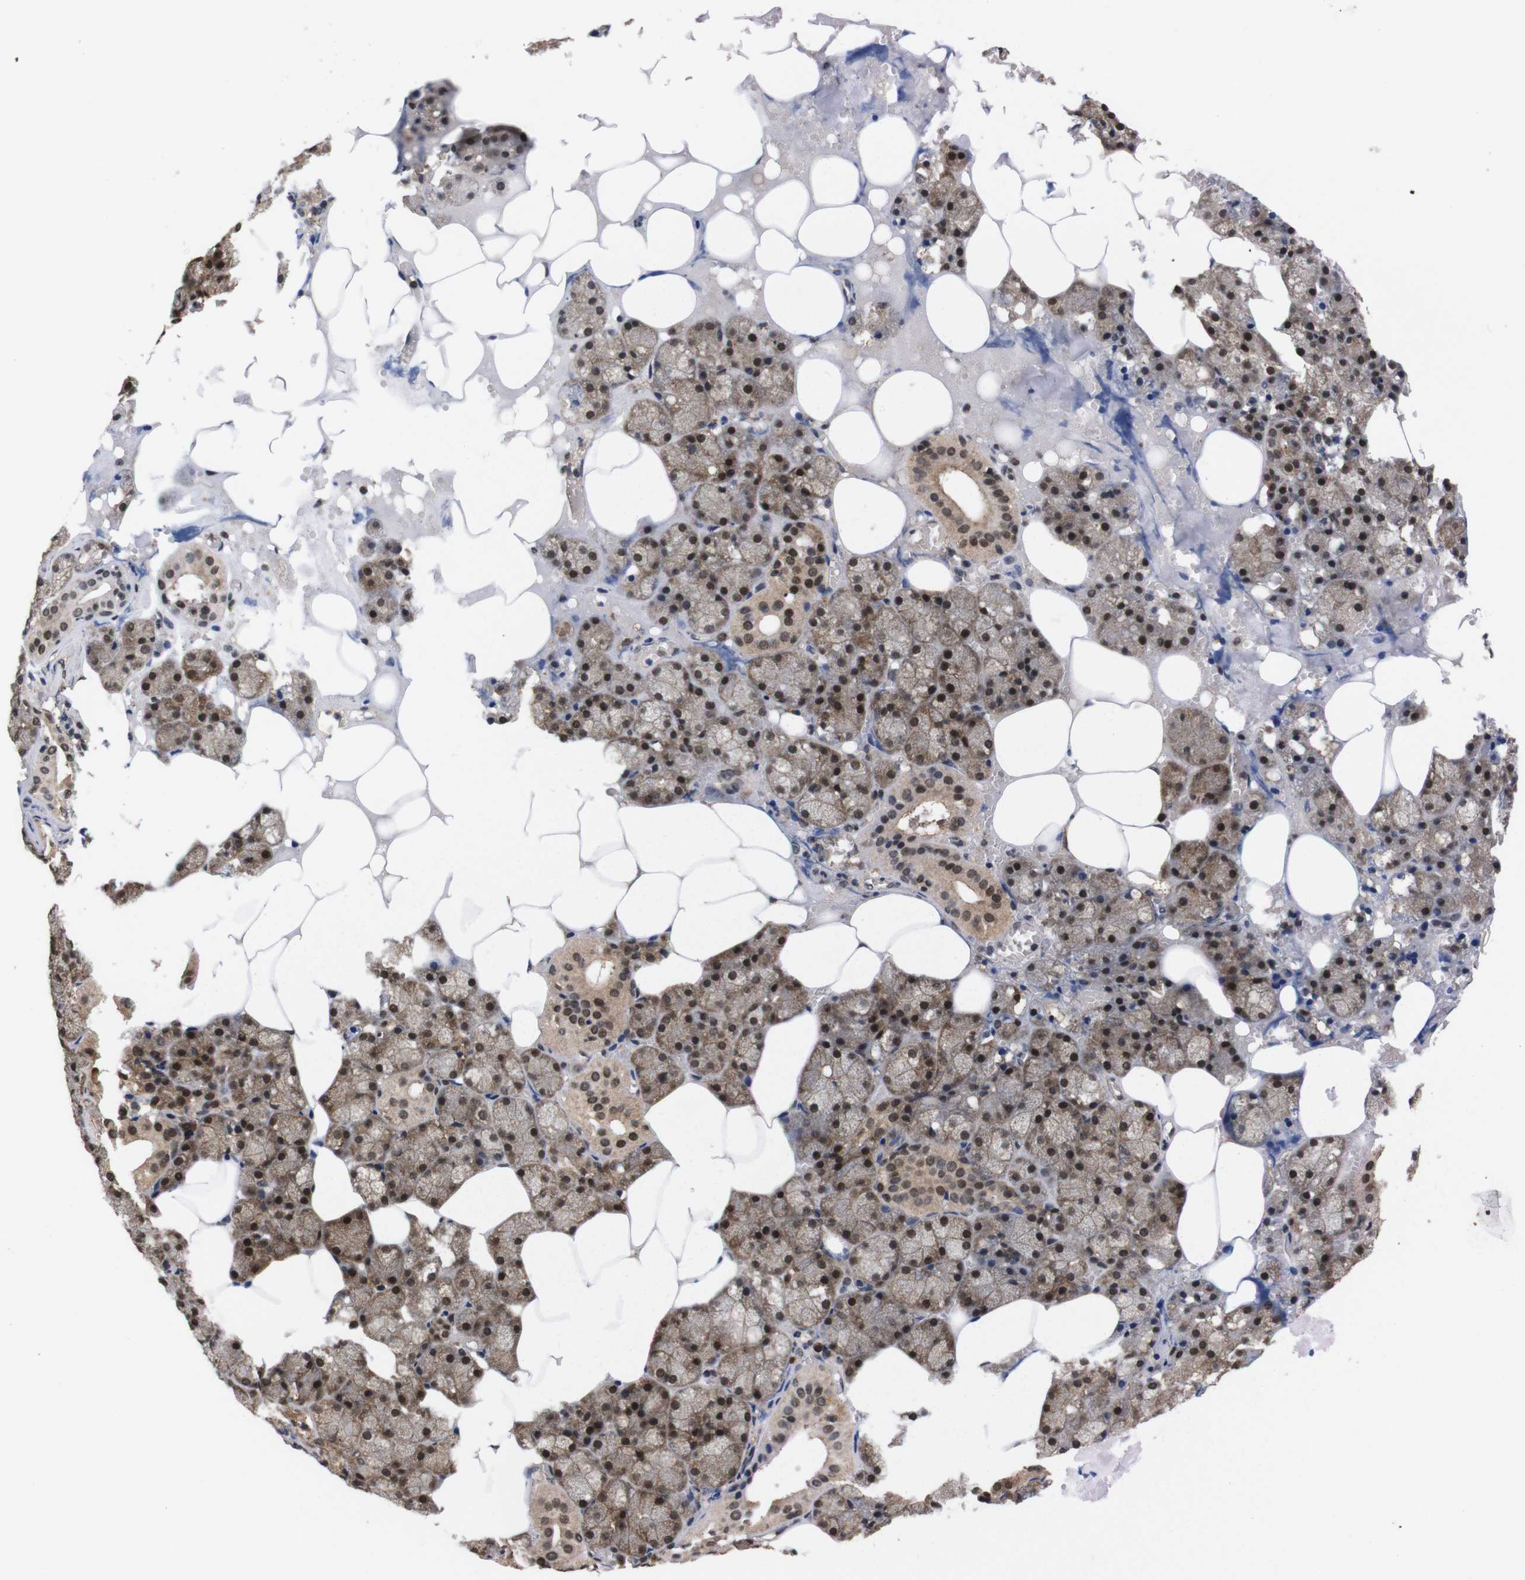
{"staining": {"intensity": "moderate", "quantity": ">75%", "location": "cytoplasmic/membranous,nuclear"}, "tissue": "salivary gland", "cell_type": "Glandular cells", "image_type": "normal", "snomed": [{"axis": "morphology", "description": "Normal tissue, NOS"}, {"axis": "topography", "description": "Salivary gland"}], "caption": "Salivary gland stained with DAB (3,3'-diaminobenzidine) immunohistochemistry demonstrates medium levels of moderate cytoplasmic/membranous,nuclear staining in approximately >75% of glandular cells.", "gene": "UBQLN2", "patient": {"sex": "male", "age": 62}}